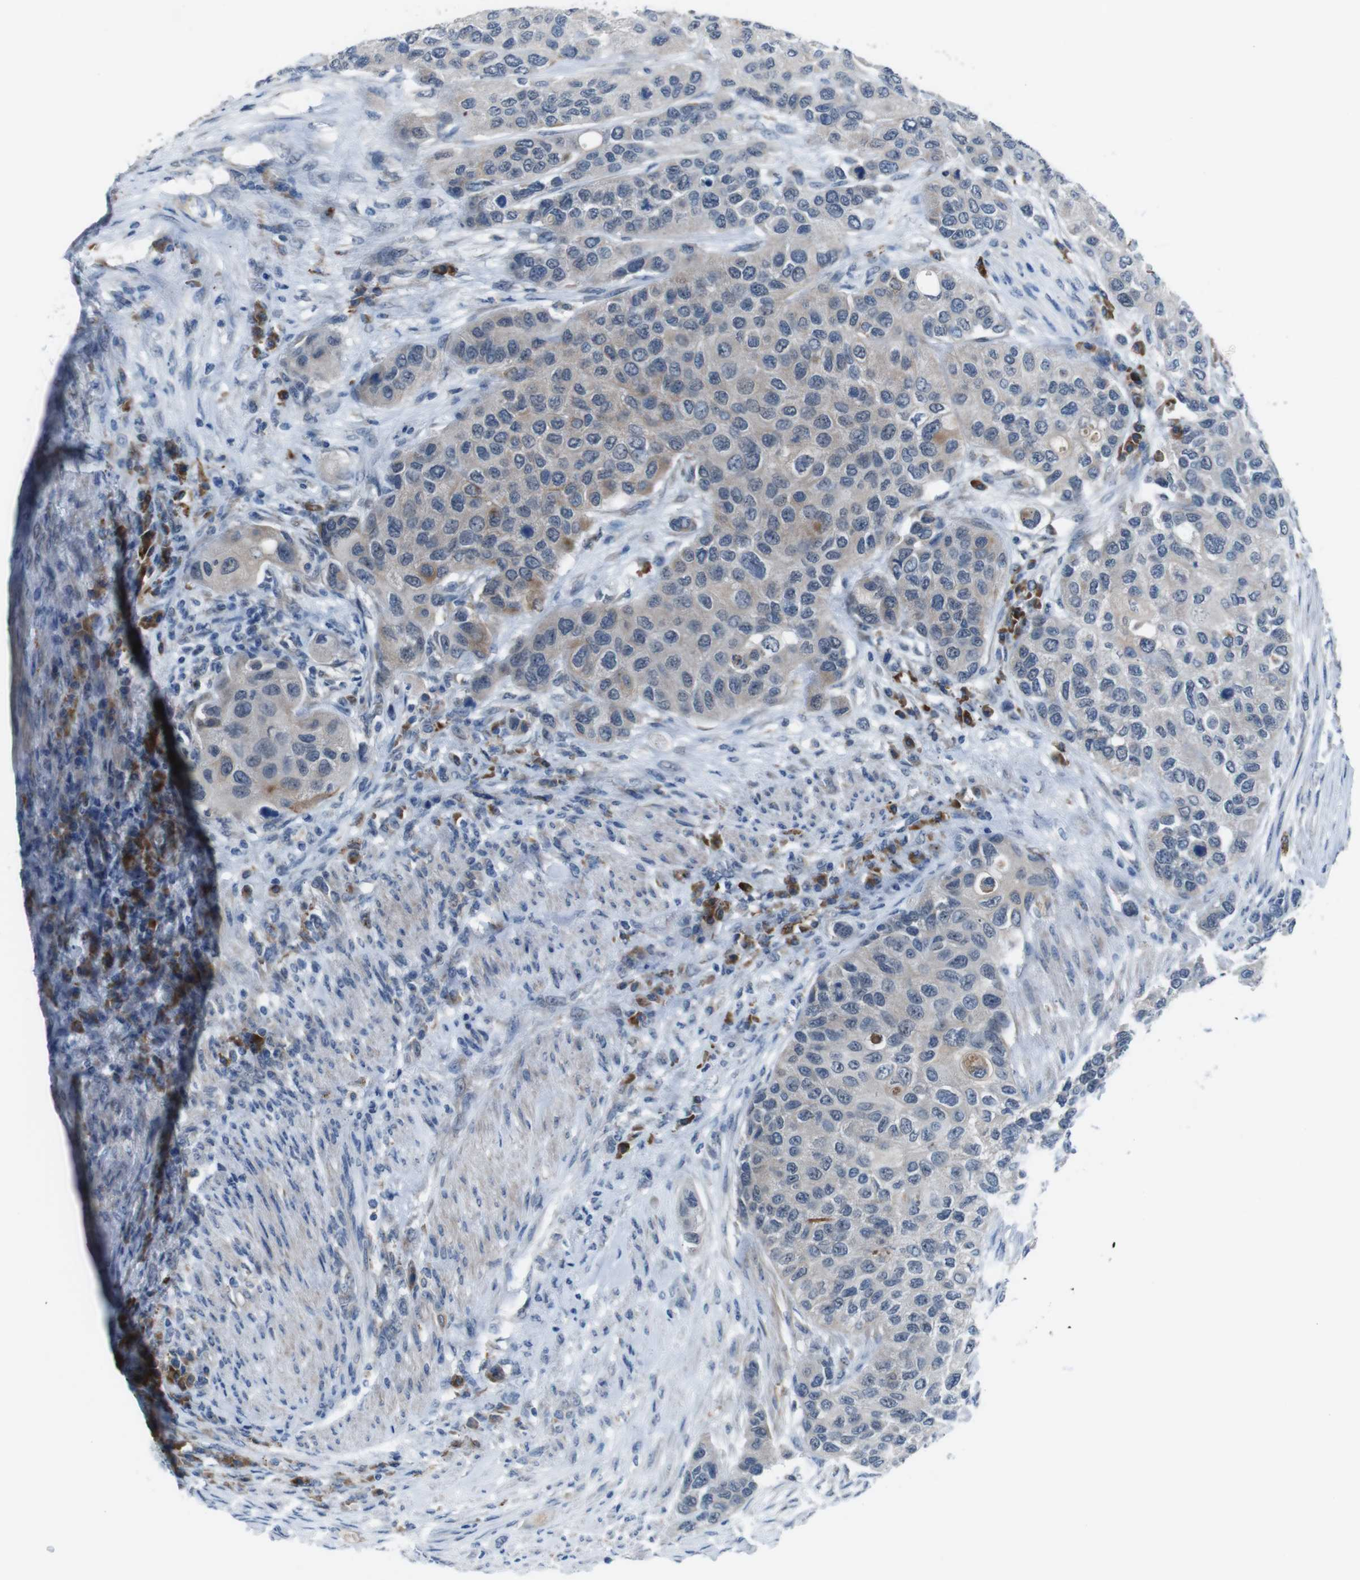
{"staining": {"intensity": "weak", "quantity": "<25%", "location": "cytoplasmic/membranous"}, "tissue": "urothelial cancer", "cell_type": "Tumor cells", "image_type": "cancer", "snomed": [{"axis": "morphology", "description": "Urothelial carcinoma, High grade"}, {"axis": "topography", "description": "Urinary bladder"}], "caption": "A high-resolution photomicrograph shows IHC staining of urothelial cancer, which reveals no significant positivity in tumor cells. (DAB IHC, high magnification).", "gene": "CDH22", "patient": {"sex": "female", "age": 56}}